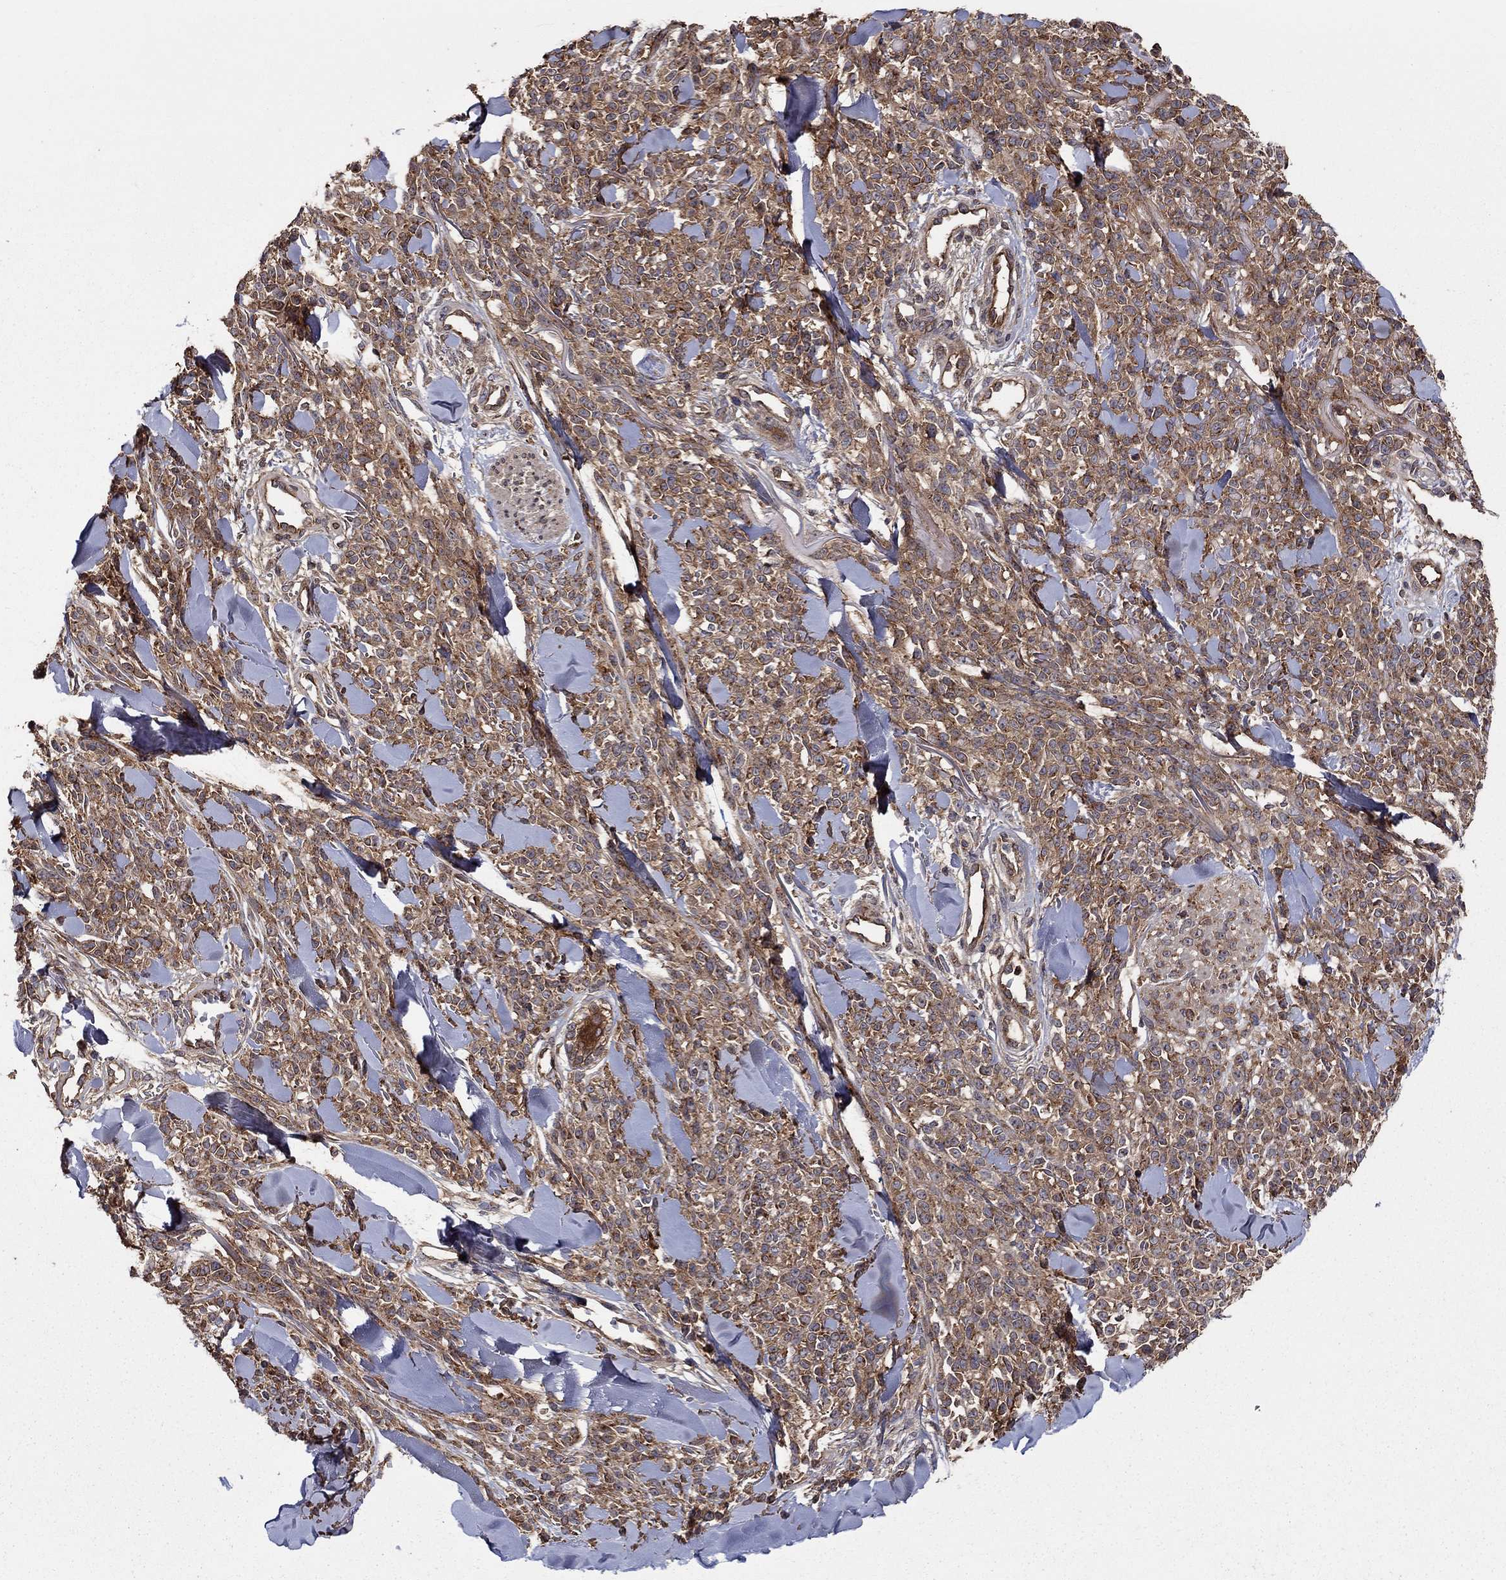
{"staining": {"intensity": "moderate", "quantity": ">75%", "location": "cytoplasmic/membranous"}, "tissue": "melanoma", "cell_type": "Tumor cells", "image_type": "cancer", "snomed": [{"axis": "morphology", "description": "Malignant melanoma, NOS"}, {"axis": "topography", "description": "Skin"}, {"axis": "topography", "description": "Skin of trunk"}], "caption": "A histopathology image of malignant melanoma stained for a protein demonstrates moderate cytoplasmic/membranous brown staining in tumor cells. Immunohistochemistry stains the protein of interest in brown and the nuclei are stained blue.", "gene": "BMERB1", "patient": {"sex": "male", "age": 74}}